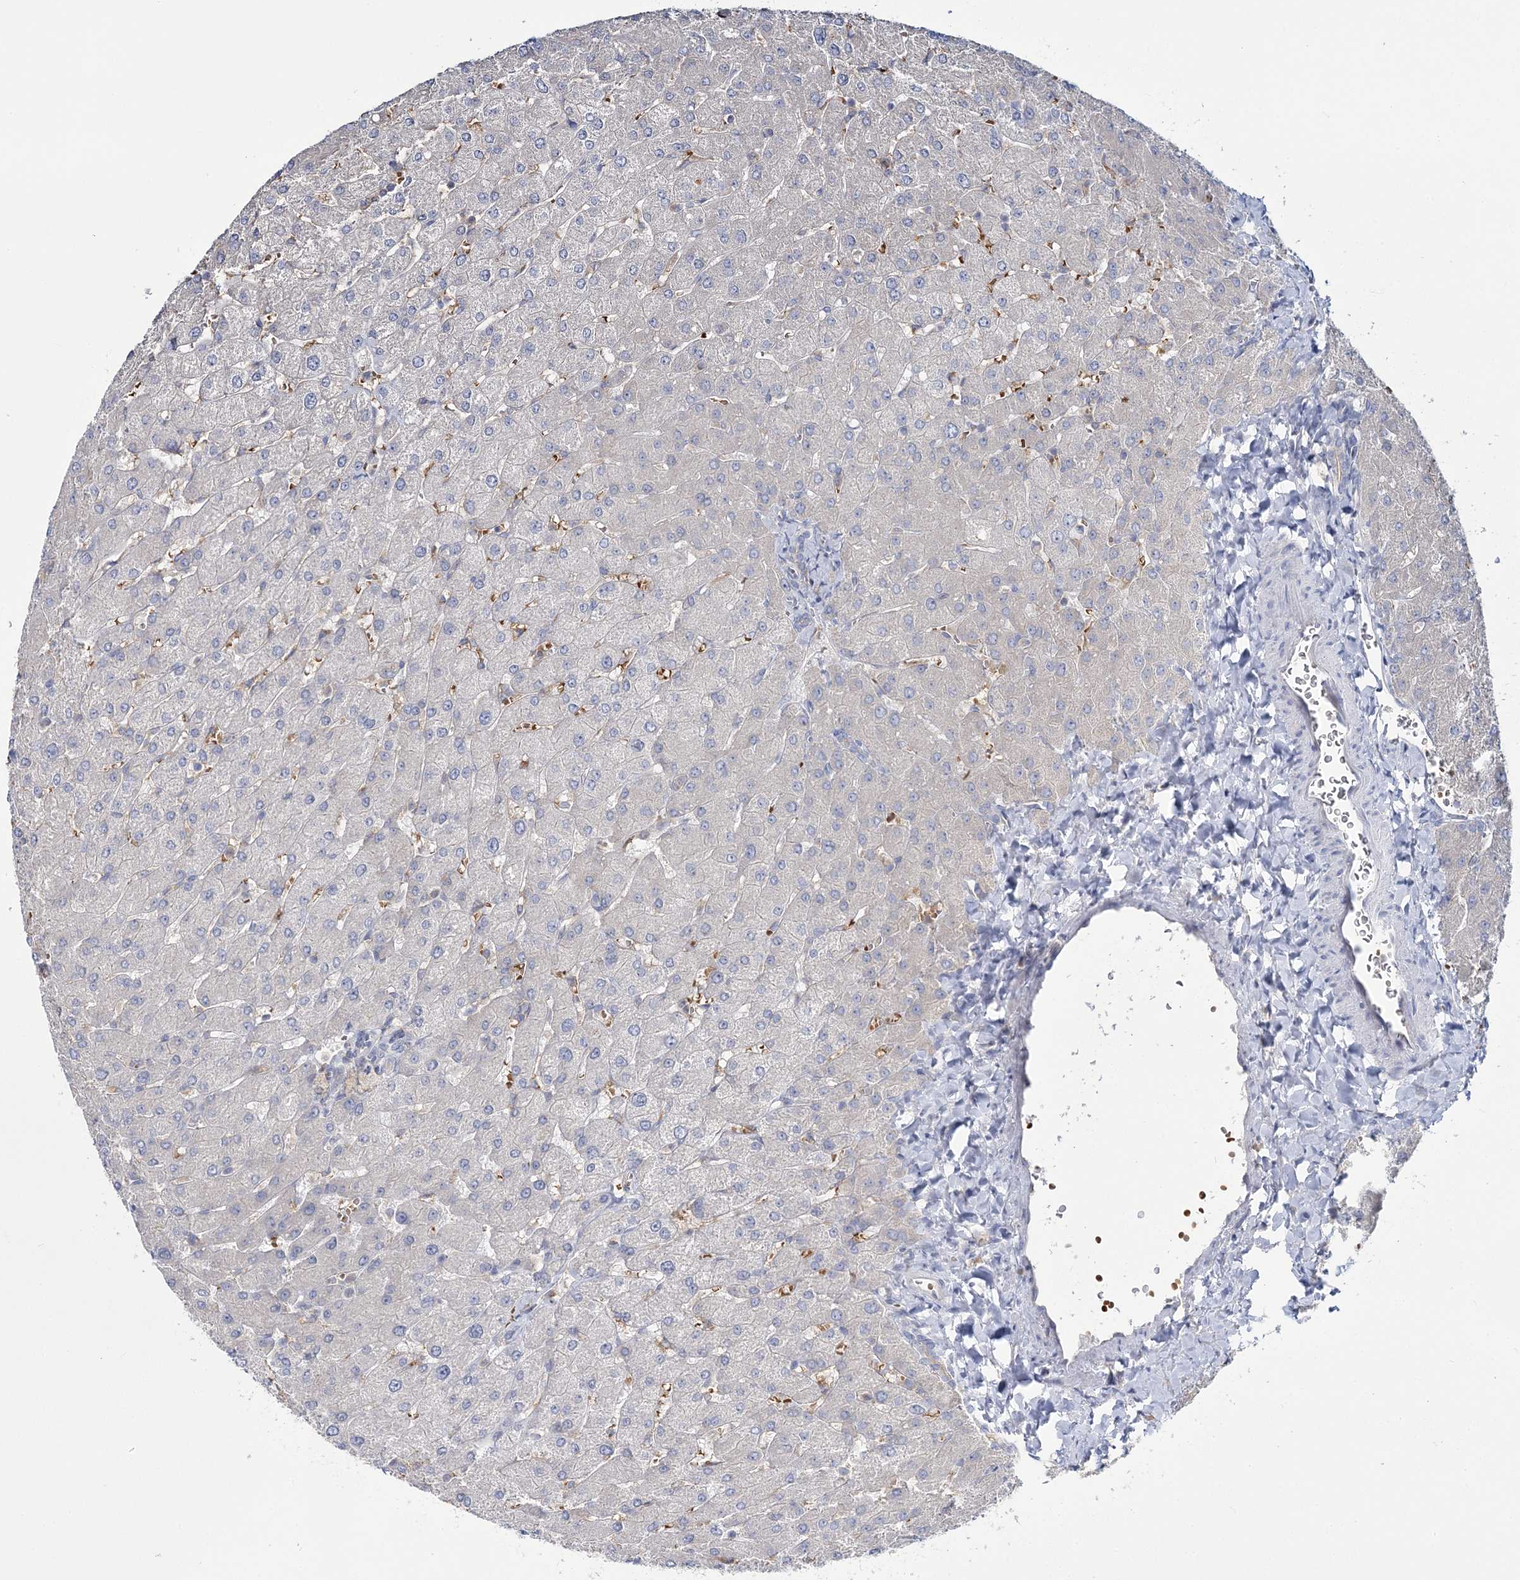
{"staining": {"intensity": "negative", "quantity": "none", "location": "none"}, "tissue": "liver", "cell_type": "Cholangiocytes", "image_type": "normal", "snomed": [{"axis": "morphology", "description": "Normal tissue, NOS"}, {"axis": "topography", "description": "Liver"}], "caption": "The photomicrograph reveals no staining of cholangiocytes in benign liver. (DAB (3,3'-diaminobenzidine) immunohistochemistry with hematoxylin counter stain).", "gene": "ATP11B", "patient": {"sex": "male", "age": 55}}